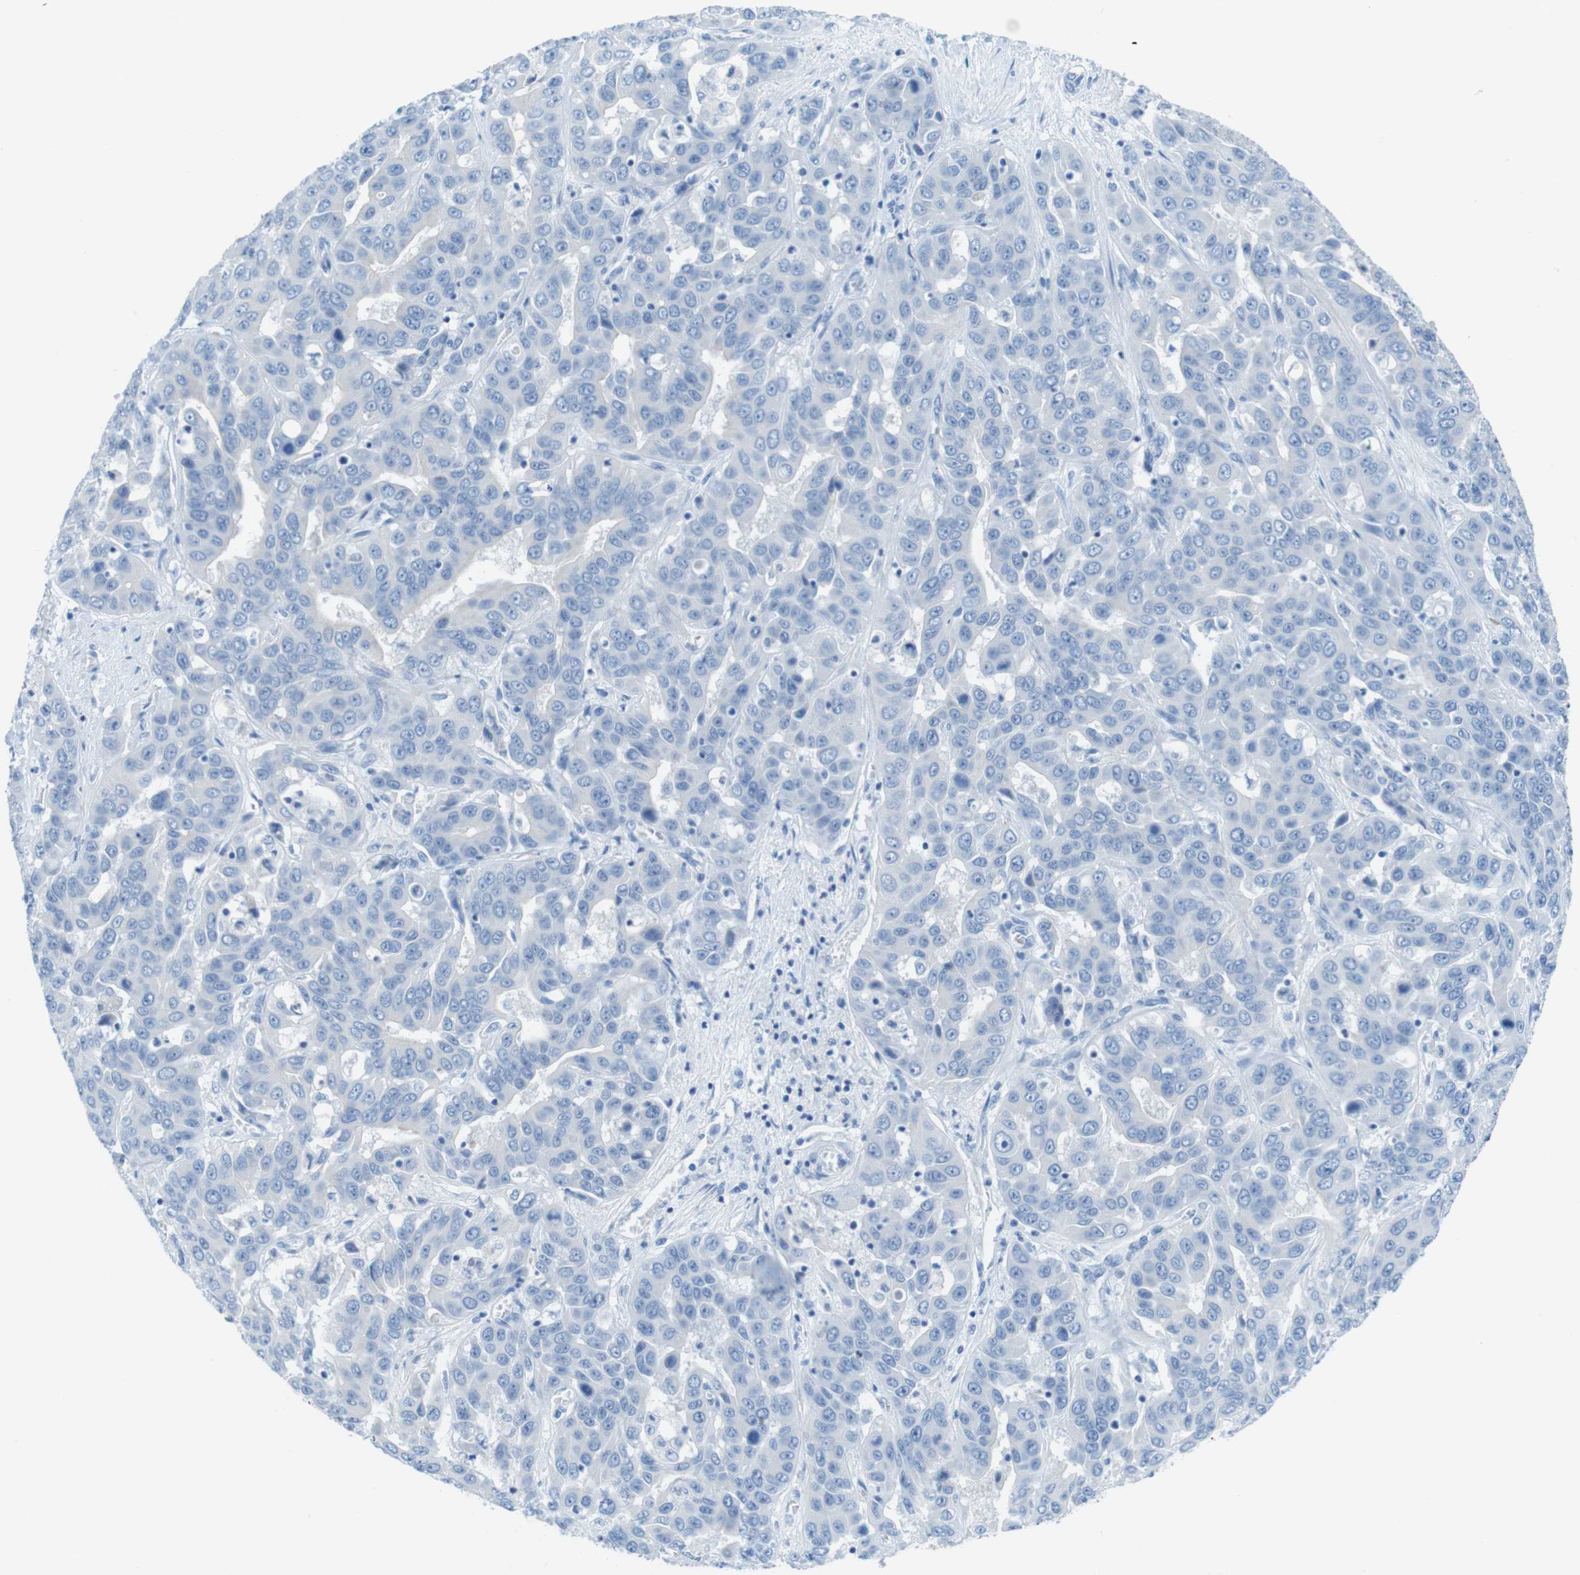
{"staining": {"intensity": "negative", "quantity": "none", "location": "none"}, "tissue": "liver cancer", "cell_type": "Tumor cells", "image_type": "cancer", "snomed": [{"axis": "morphology", "description": "Cholangiocarcinoma"}, {"axis": "topography", "description": "Liver"}], "caption": "There is no significant staining in tumor cells of liver cancer (cholangiocarcinoma).", "gene": "GAP43", "patient": {"sex": "female", "age": 52}}